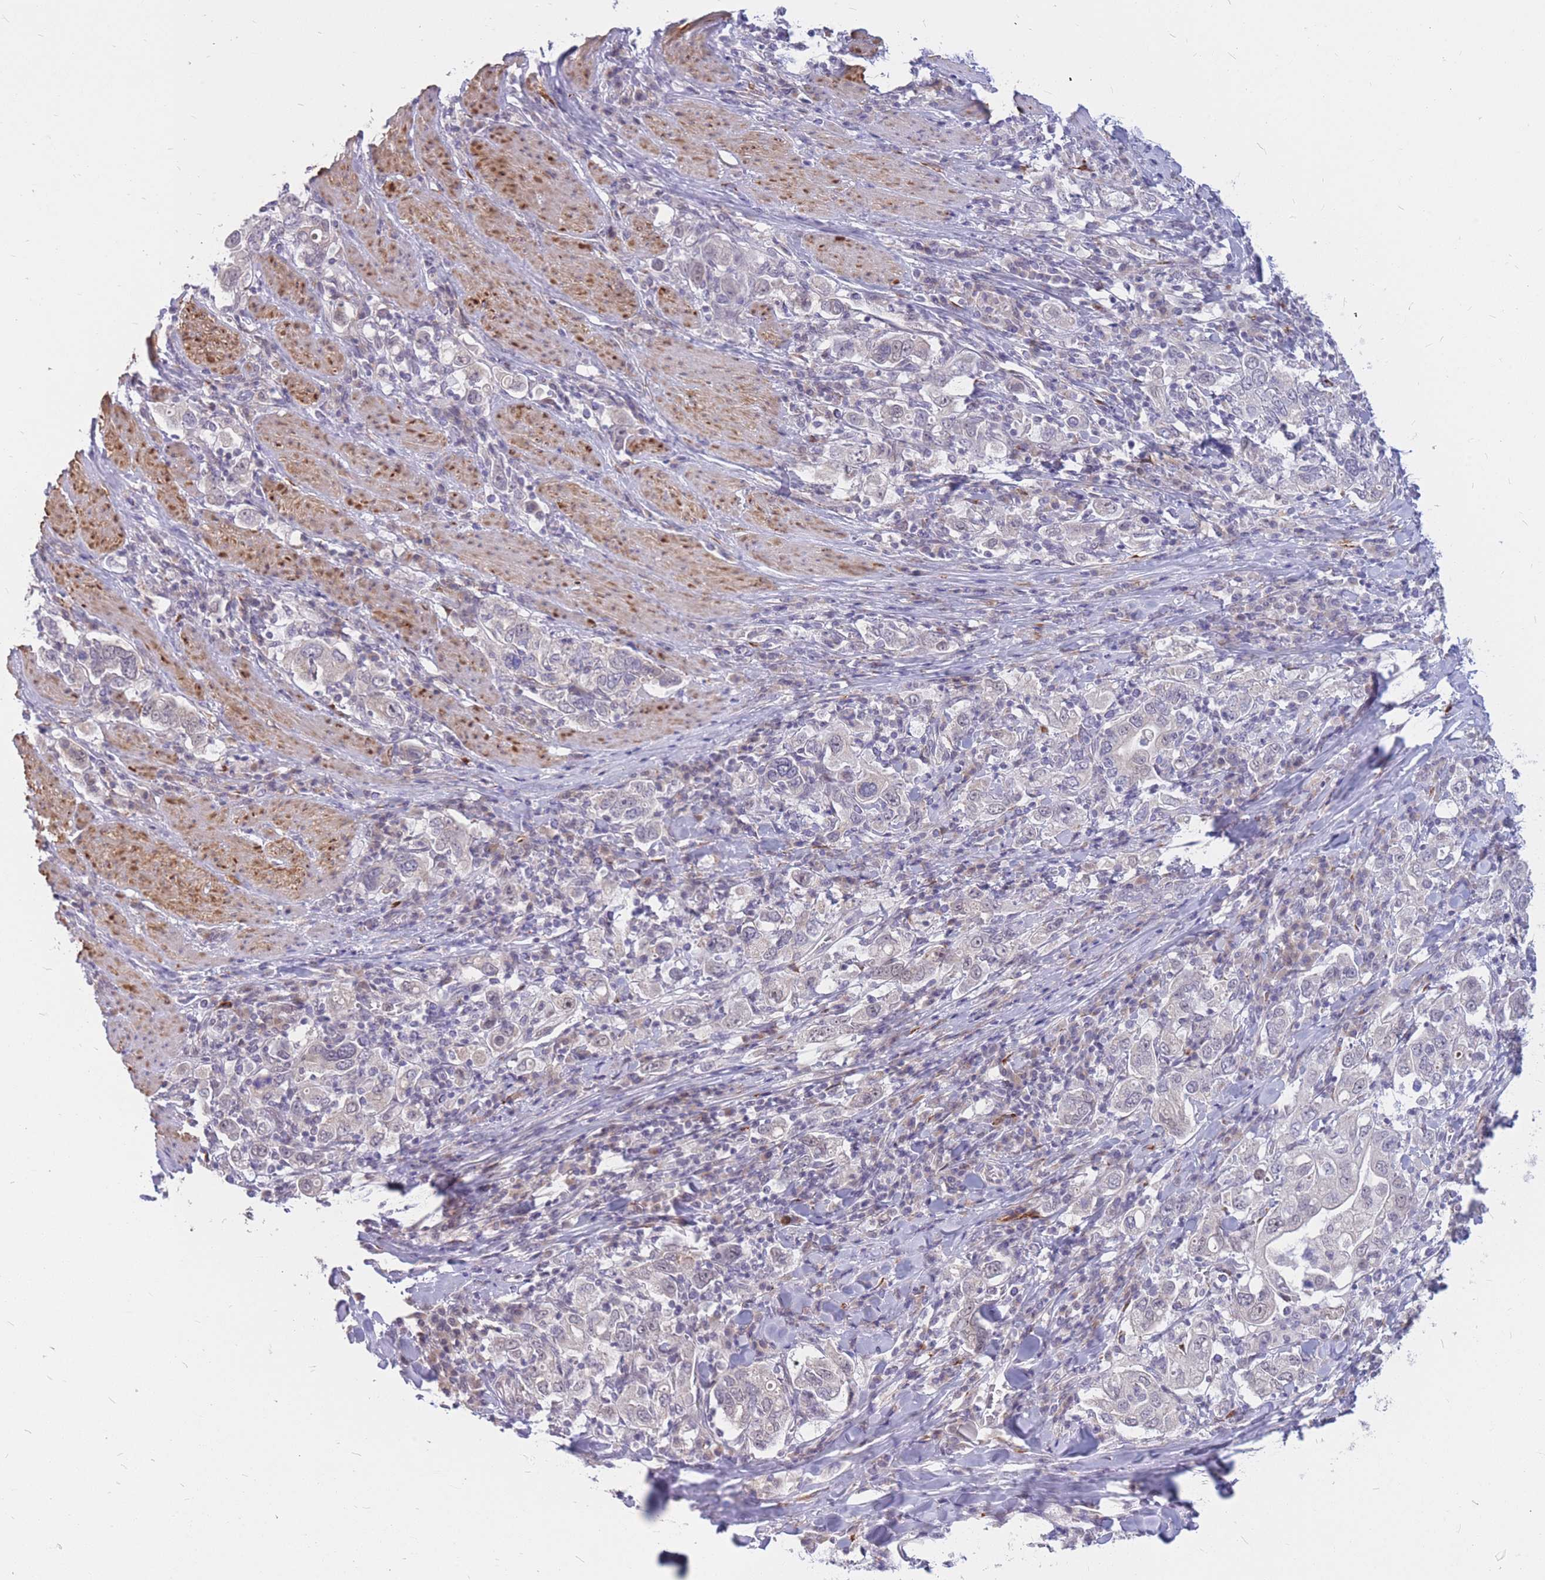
{"staining": {"intensity": "negative", "quantity": "none", "location": "none"}, "tissue": "stomach cancer", "cell_type": "Tumor cells", "image_type": "cancer", "snomed": [{"axis": "morphology", "description": "Adenocarcinoma, NOS"}, {"axis": "topography", "description": "Stomach, upper"}], "caption": "Tumor cells are negative for brown protein staining in stomach cancer. (Stains: DAB immunohistochemistry with hematoxylin counter stain, Microscopy: brightfield microscopy at high magnification).", "gene": "ADD2", "patient": {"sex": "male", "age": 62}}